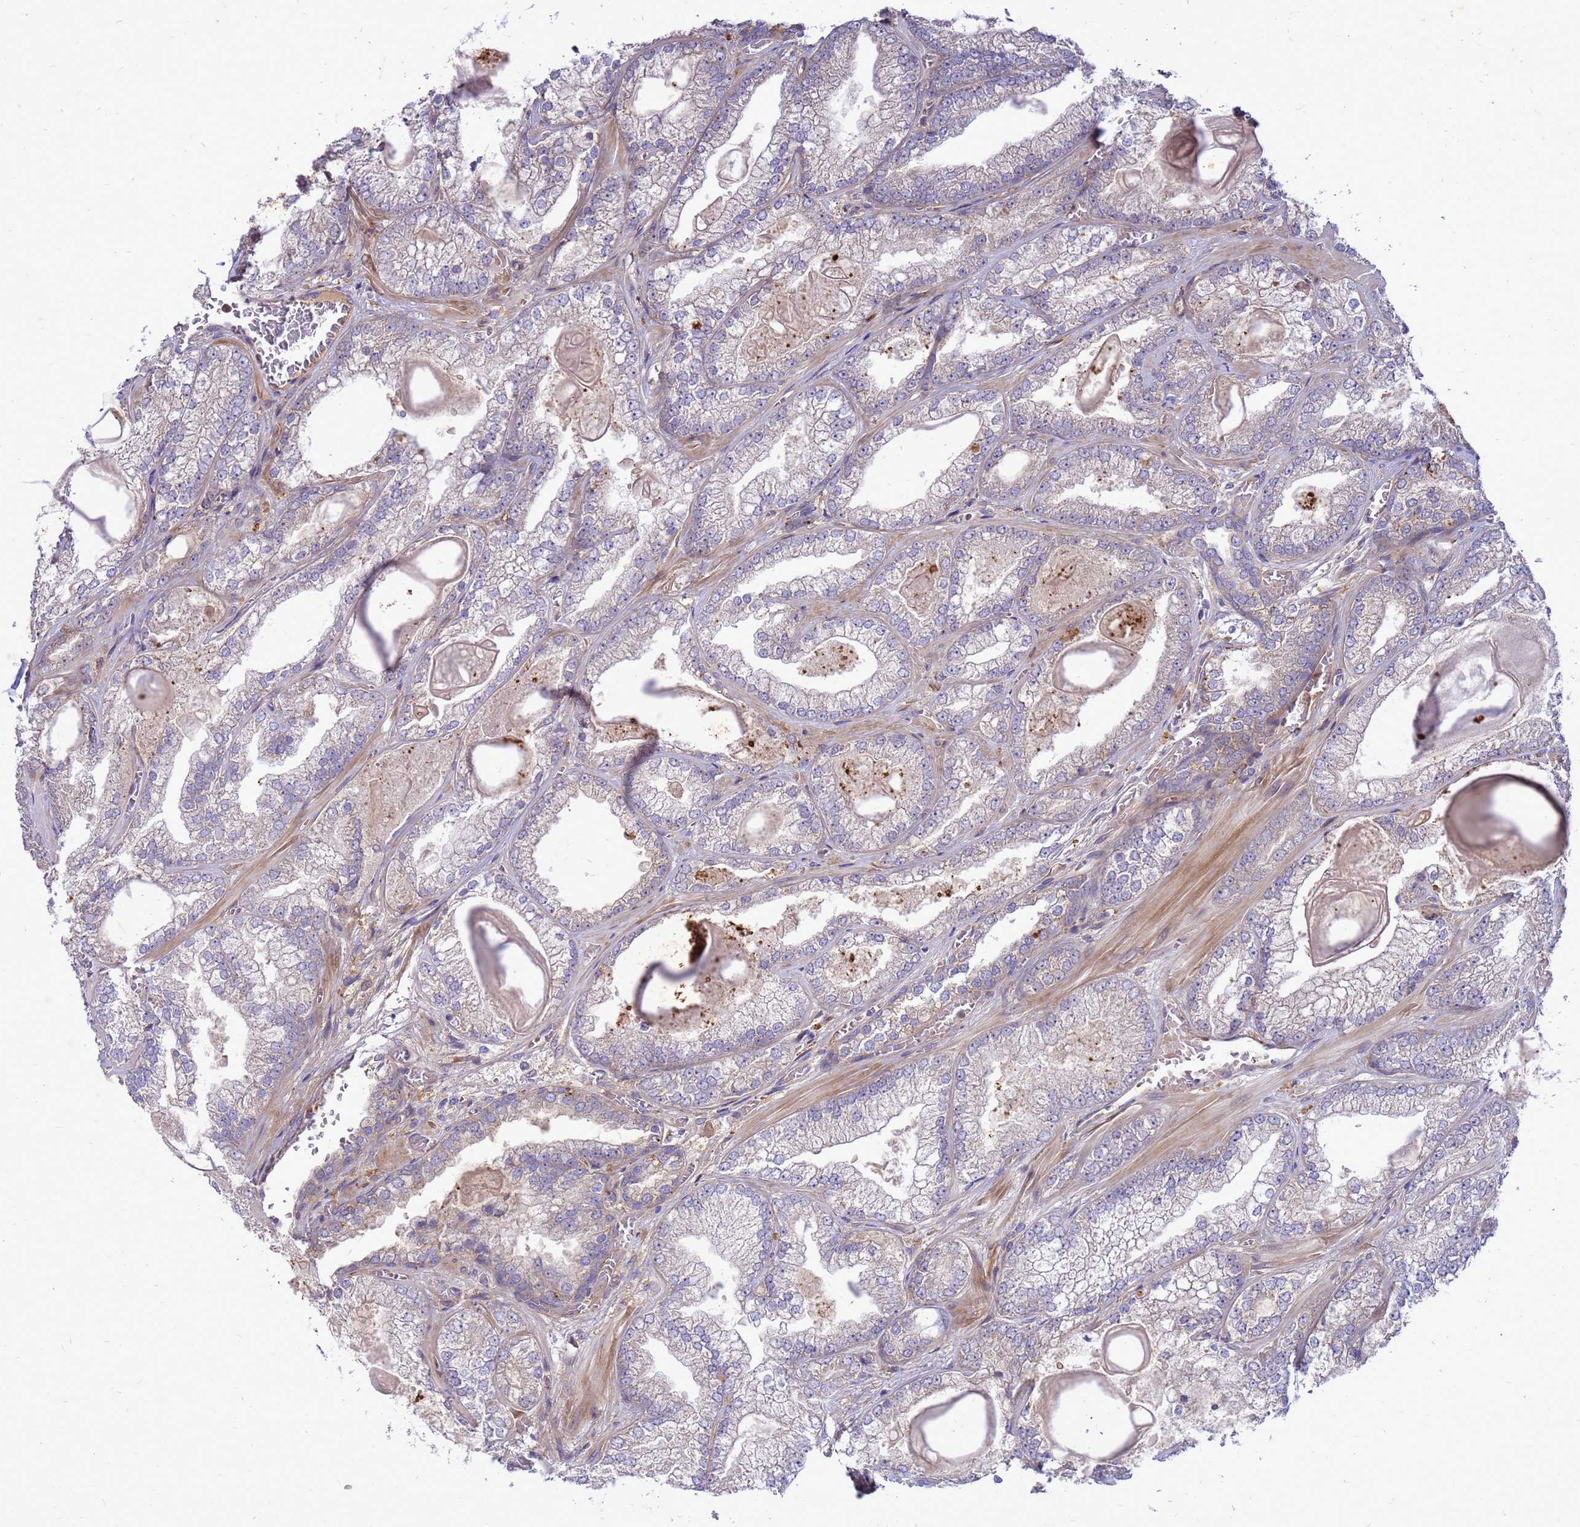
{"staining": {"intensity": "negative", "quantity": "none", "location": "none"}, "tissue": "prostate cancer", "cell_type": "Tumor cells", "image_type": "cancer", "snomed": [{"axis": "morphology", "description": "Adenocarcinoma, Low grade"}, {"axis": "topography", "description": "Prostate"}], "caption": "Tumor cells are negative for protein expression in human adenocarcinoma (low-grade) (prostate).", "gene": "RNF215", "patient": {"sex": "male", "age": 57}}